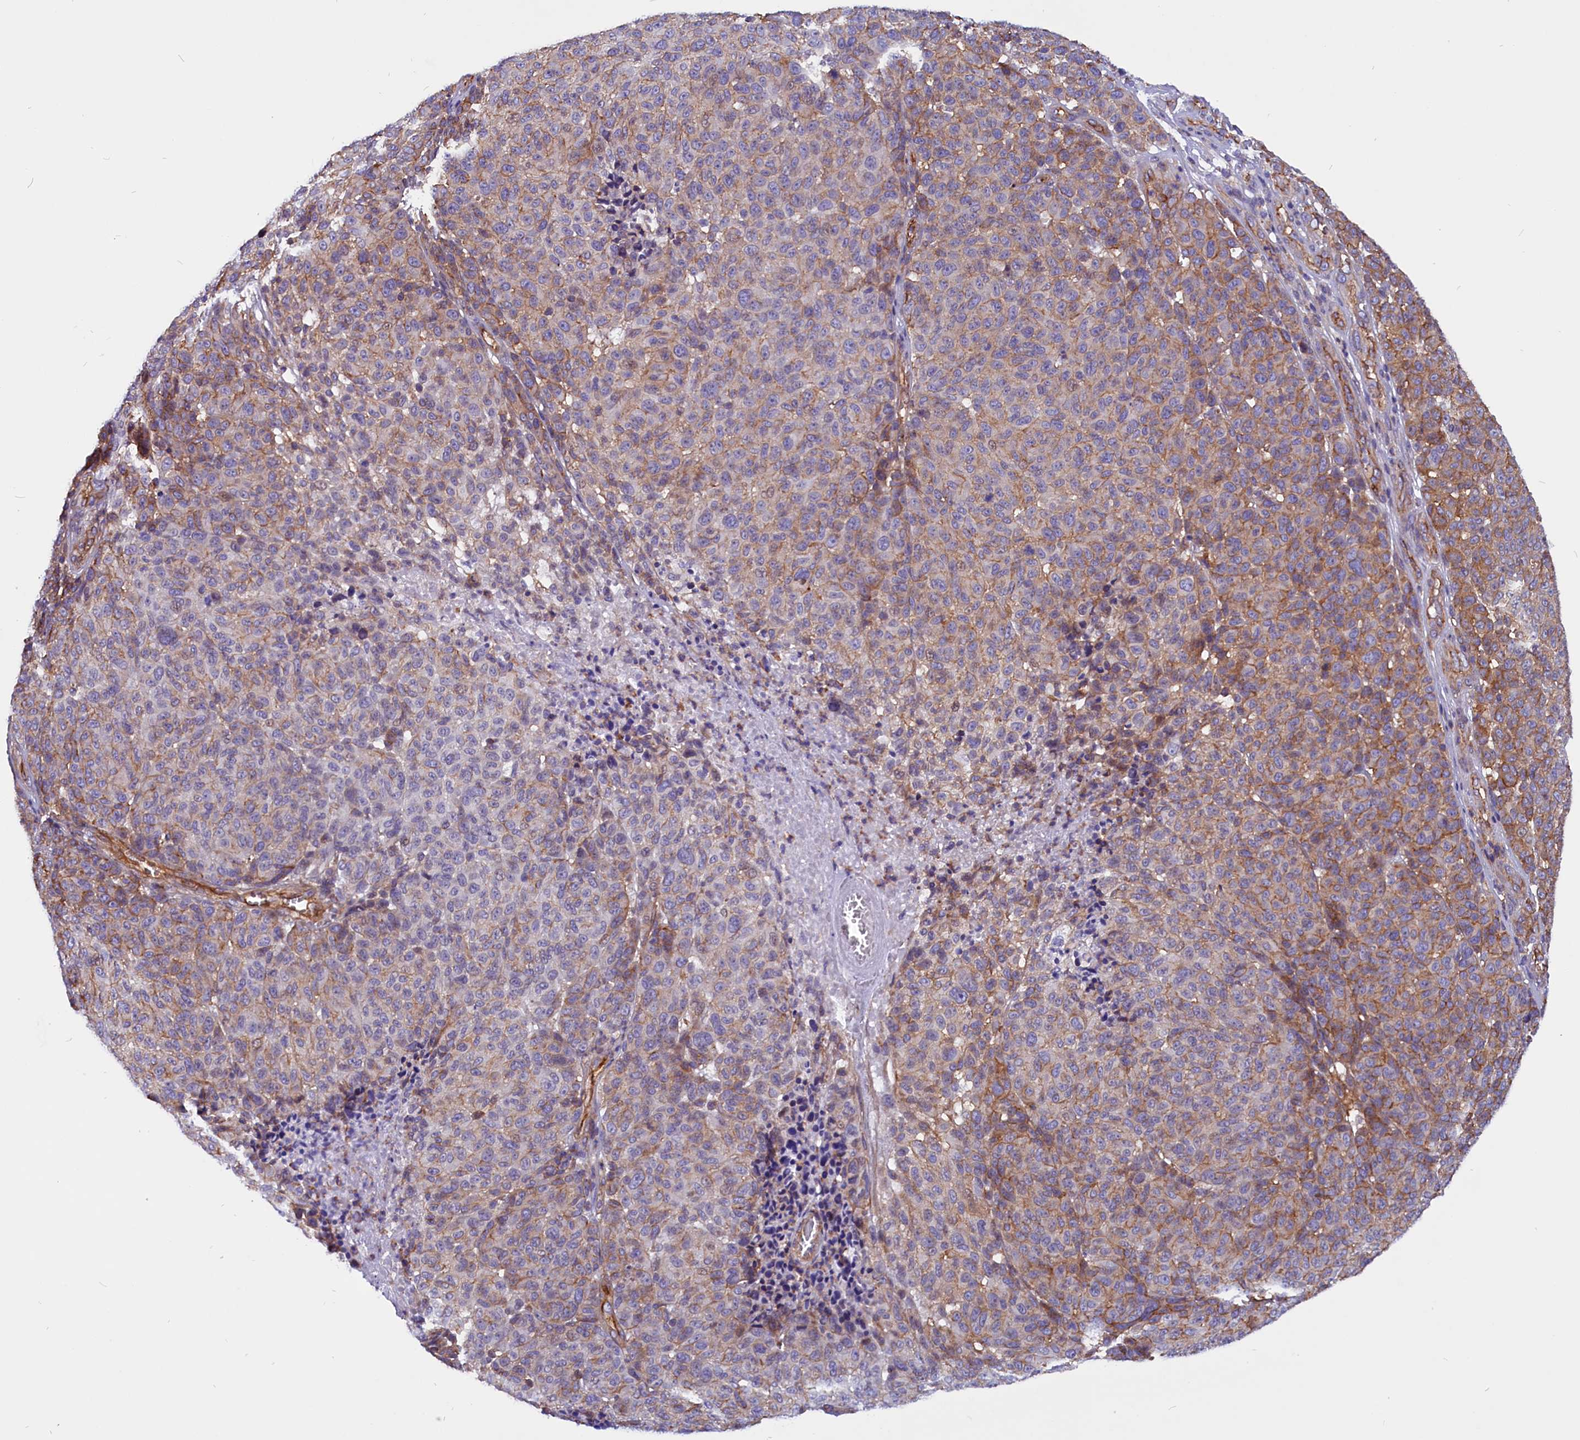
{"staining": {"intensity": "moderate", "quantity": "25%-75%", "location": "cytoplasmic/membranous"}, "tissue": "melanoma", "cell_type": "Tumor cells", "image_type": "cancer", "snomed": [{"axis": "morphology", "description": "Malignant melanoma, NOS"}, {"axis": "topography", "description": "Skin"}], "caption": "High-magnification brightfield microscopy of melanoma stained with DAB (3,3'-diaminobenzidine) (brown) and counterstained with hematoxylin (blue). tumor cells exhibit moderate cytoplasmic/membranous expression is appreciated in about25%-75% of cells.", "gene": "ZNF749", "patient": {"sex": "male", "age": 49}}